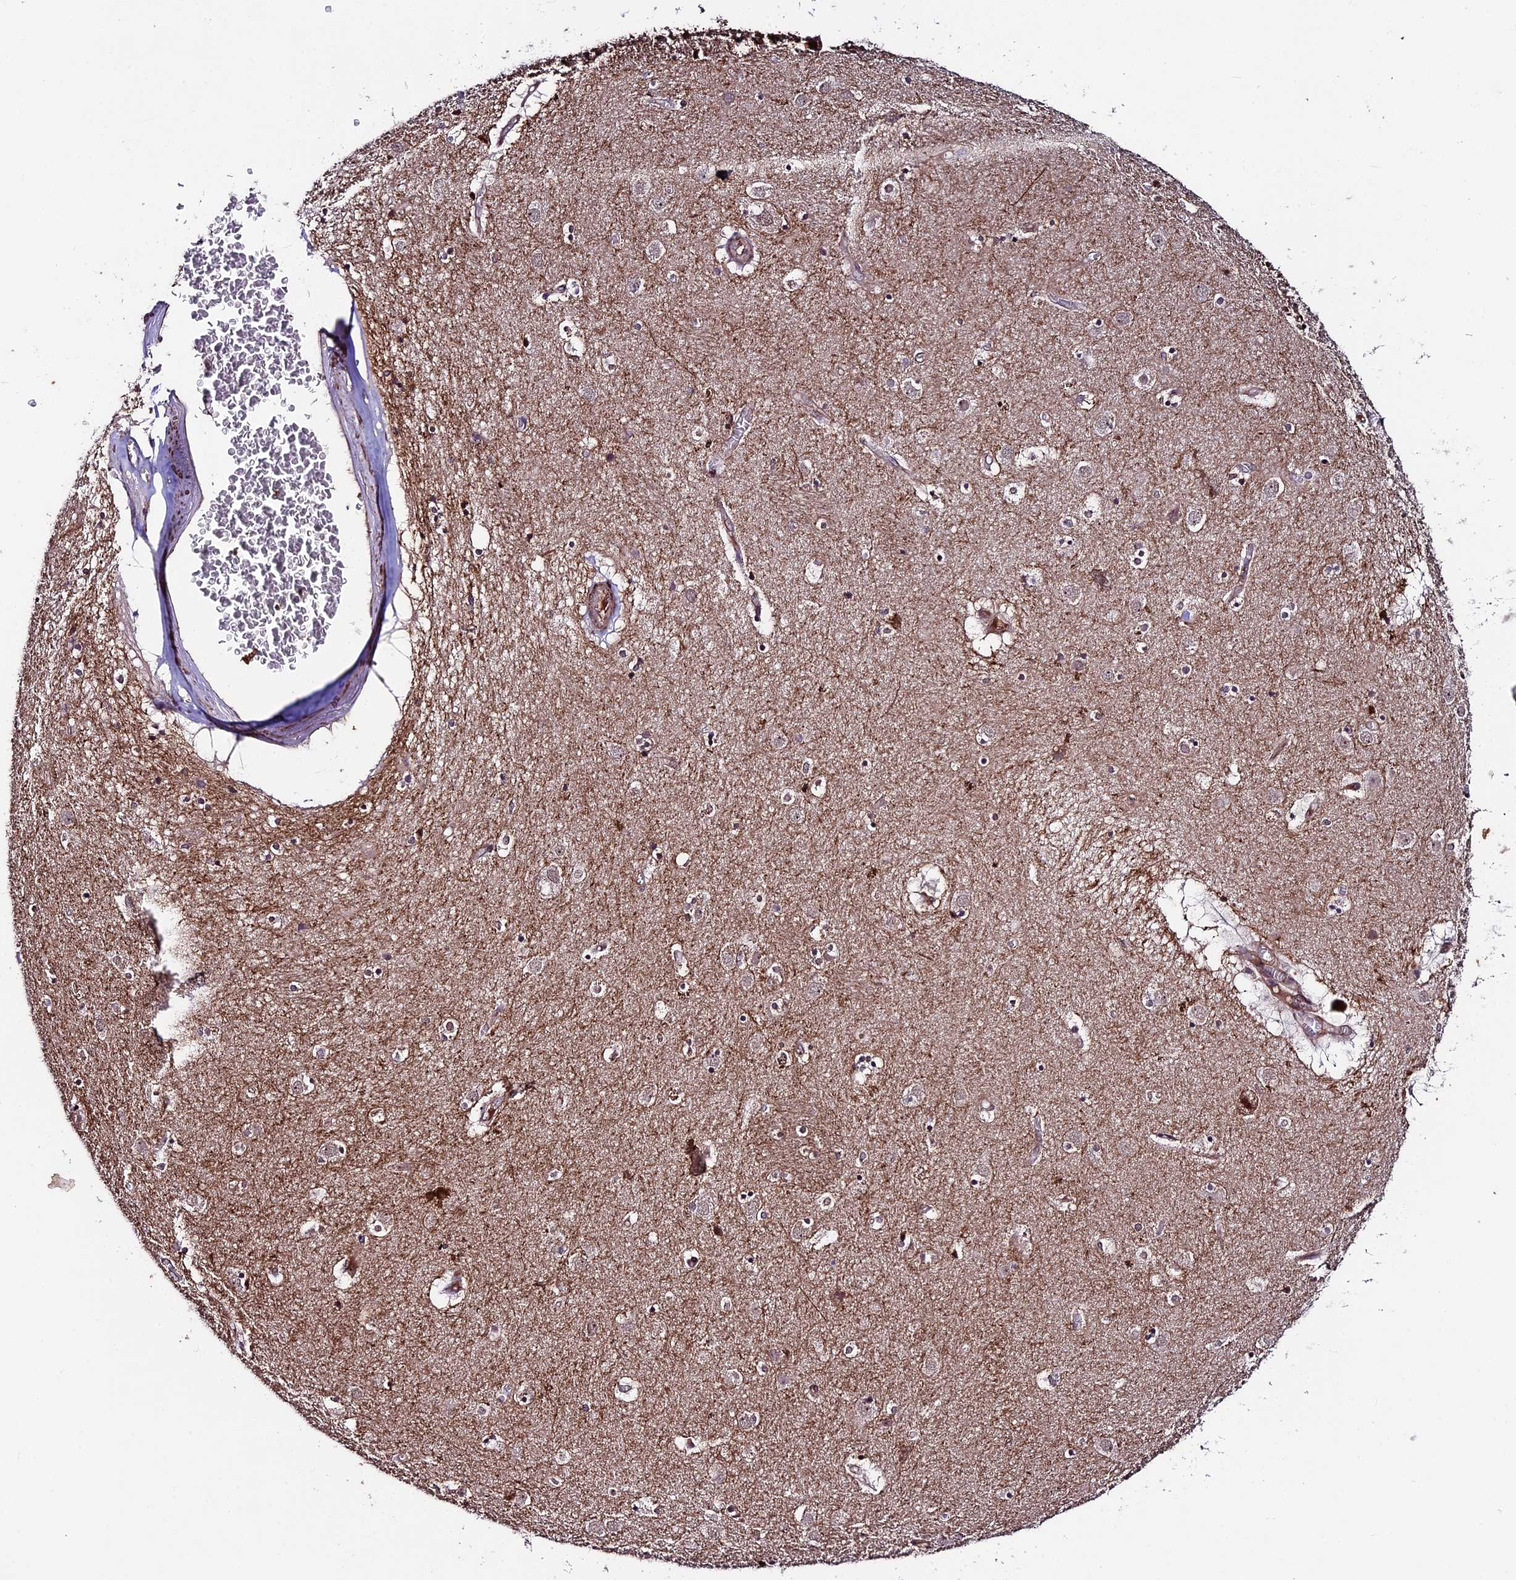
{"staining": {"intensity": "negative", "quantity": "none", "location": "none"}, "tissue": "caudate", "cell_type": "Glial cells", "image_type": "normal", "snomed": [{"axis": "morphology", "description": "Normal tissue, NOS"}, {"axis": "topography", "description": "Lateral ventricle wall"}], "caption": "The micrograph exhibits no staining of glial cells in benign caudate. Nuclei are stained in blue.", "gene": "SIPA1L3", "patient": {"sex": "male", "age": 70}}